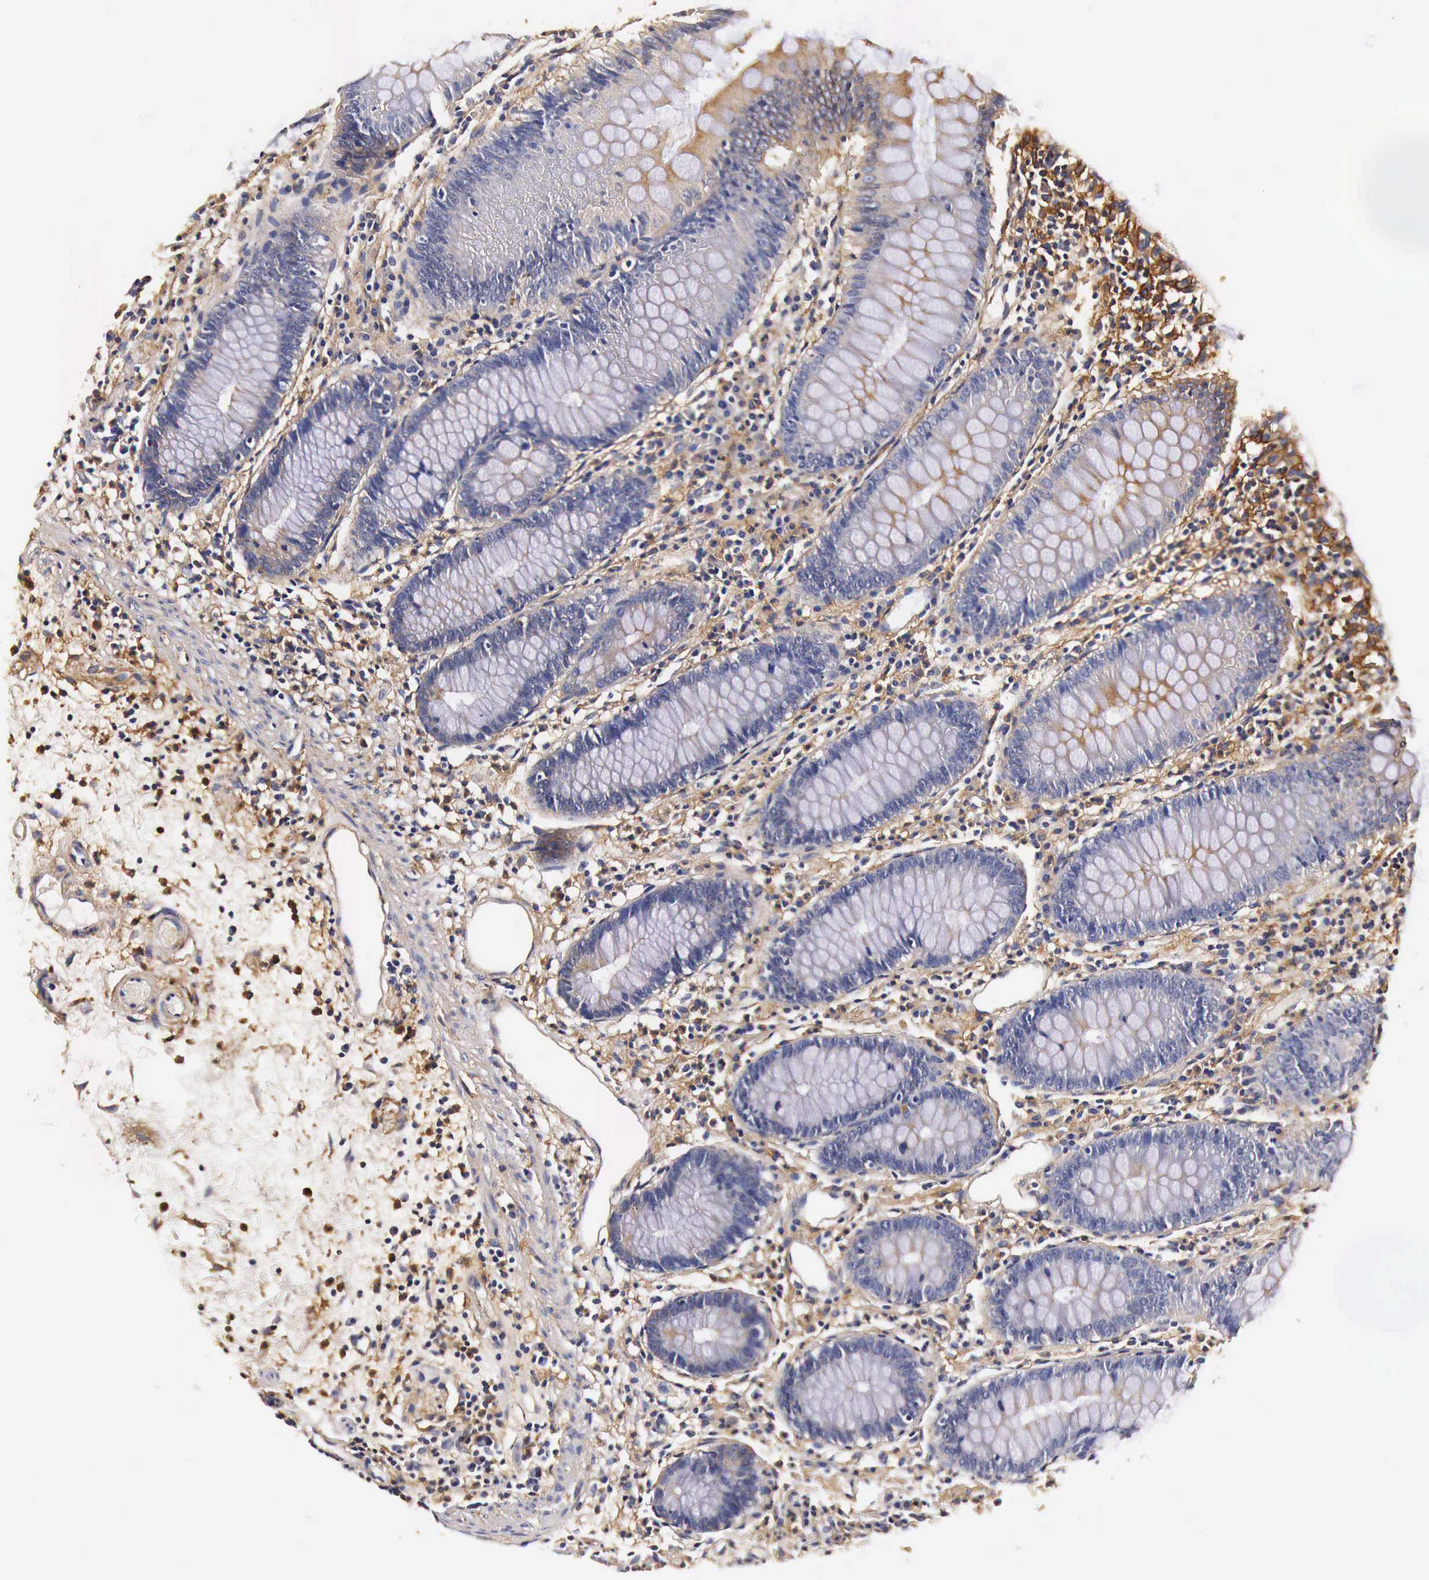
{"staining": {"intensity": "weak", "quantity": "25%-75%", "location": "cytoplasmic/membranous"}, "tissue": "colon", "cell_type": "Endothelial cells", "image_type": "normal", "snomed": [{"axis": "morphology", "description": "Normal tissue, NOS"}, {"axis": "topography", "description": "Colon"}], "caption": "Immunohistochemical staining of benign colon shows weak cytoplasmic/membranous protein expression in approximately 25%-75% of endothelial cells. Using DAB (3,3'-diaminobenzidine) (brown) and hematoxylin (blue) stains, captured at high magnification using brightfield microscopy.", "gene": "RP2", "patient": {"sex": "female", "age": 55}}